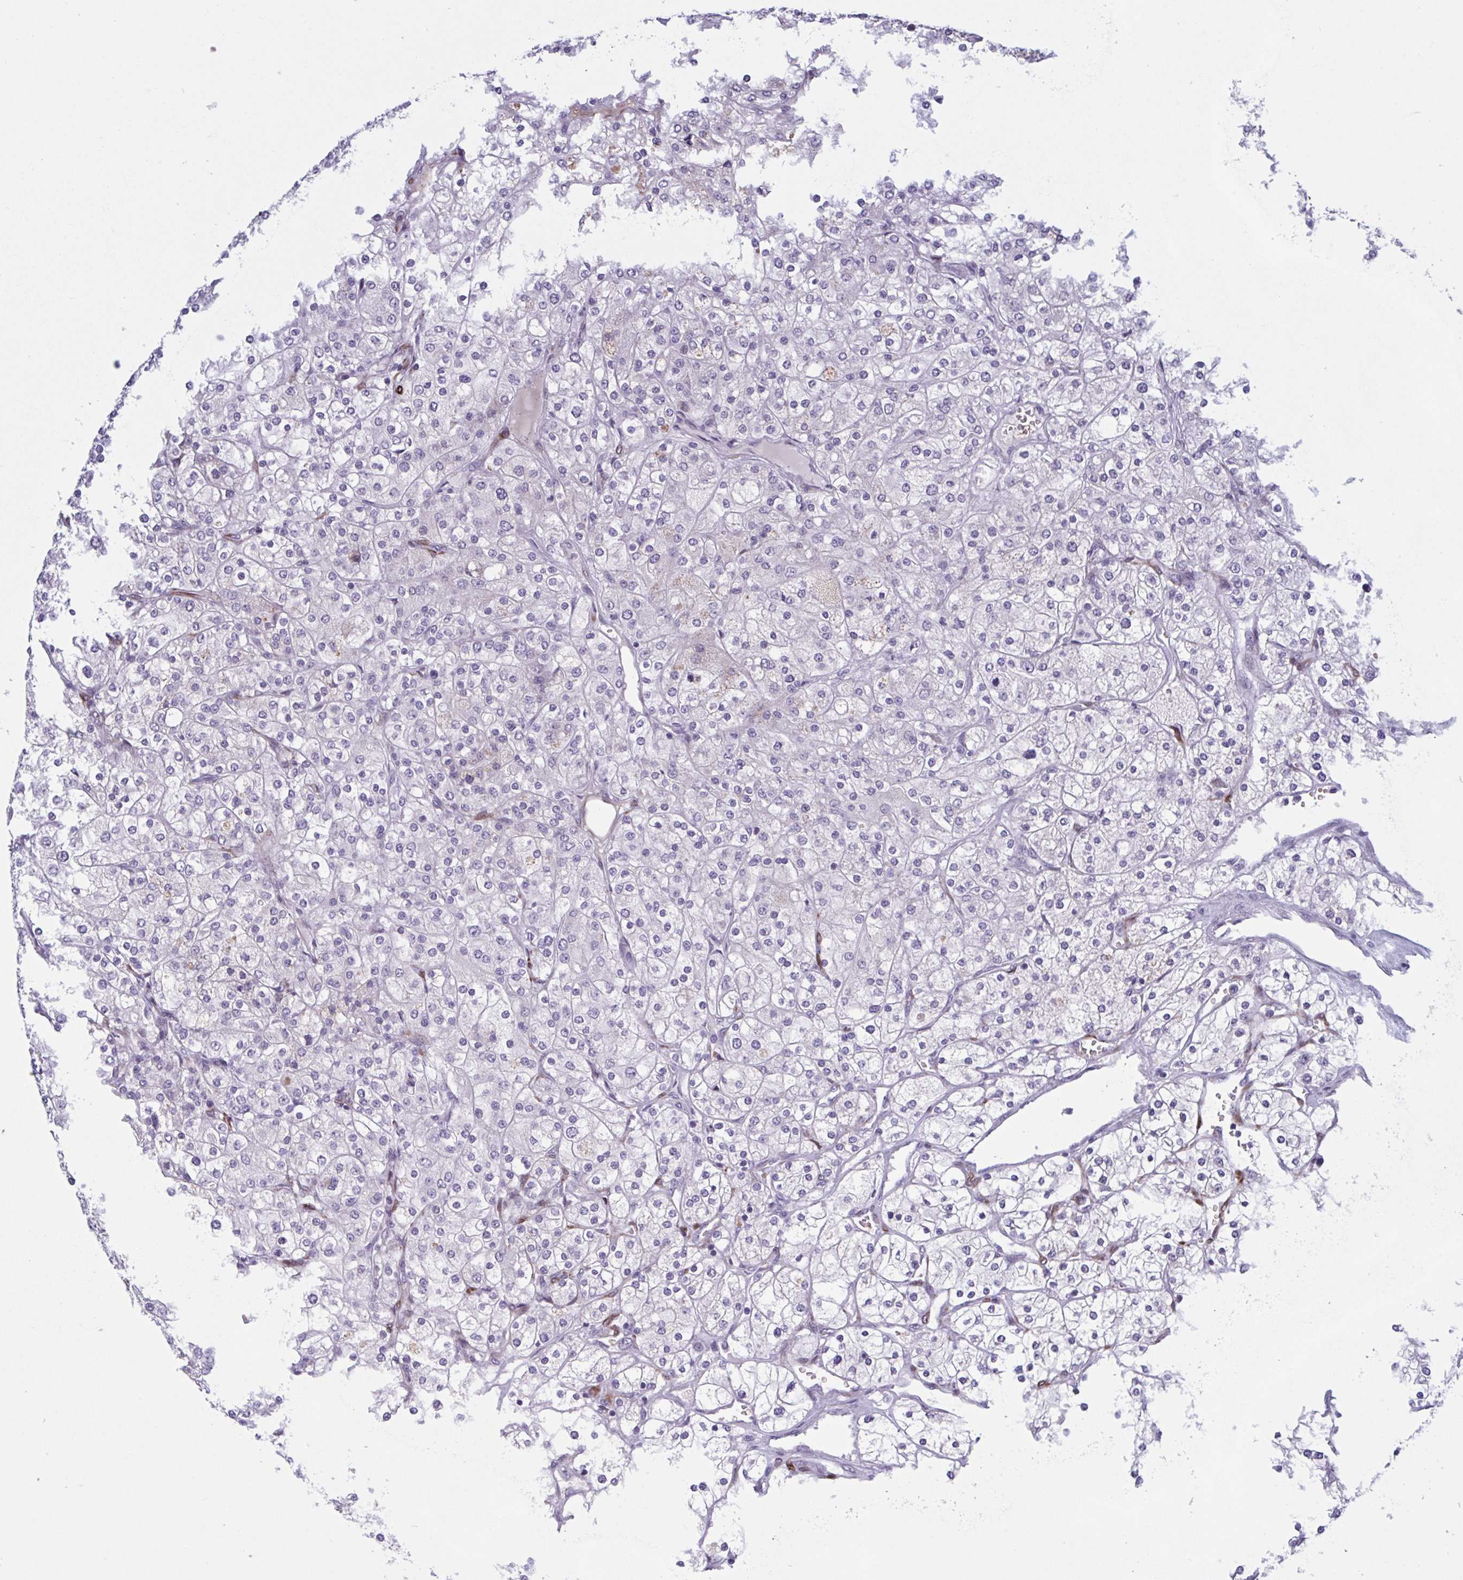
{"staining": {"intensity": "negative", "quantity": "none", "location": "none"}, "tissue": "renal cancer", "cell_type": "Tumor cells", "image_type": "cancer", "snomed": [{"axis": "morphology", "description": "Adenocarcinoma, NOS"}, {"axis": "topography", "description": "Kidney"}], "caption": "The photomicrograph shows no significant positivity in tumor cells of renal cancer.", "gene": "HSD11B2", "patient": {"sex": "male", "age": 80}}